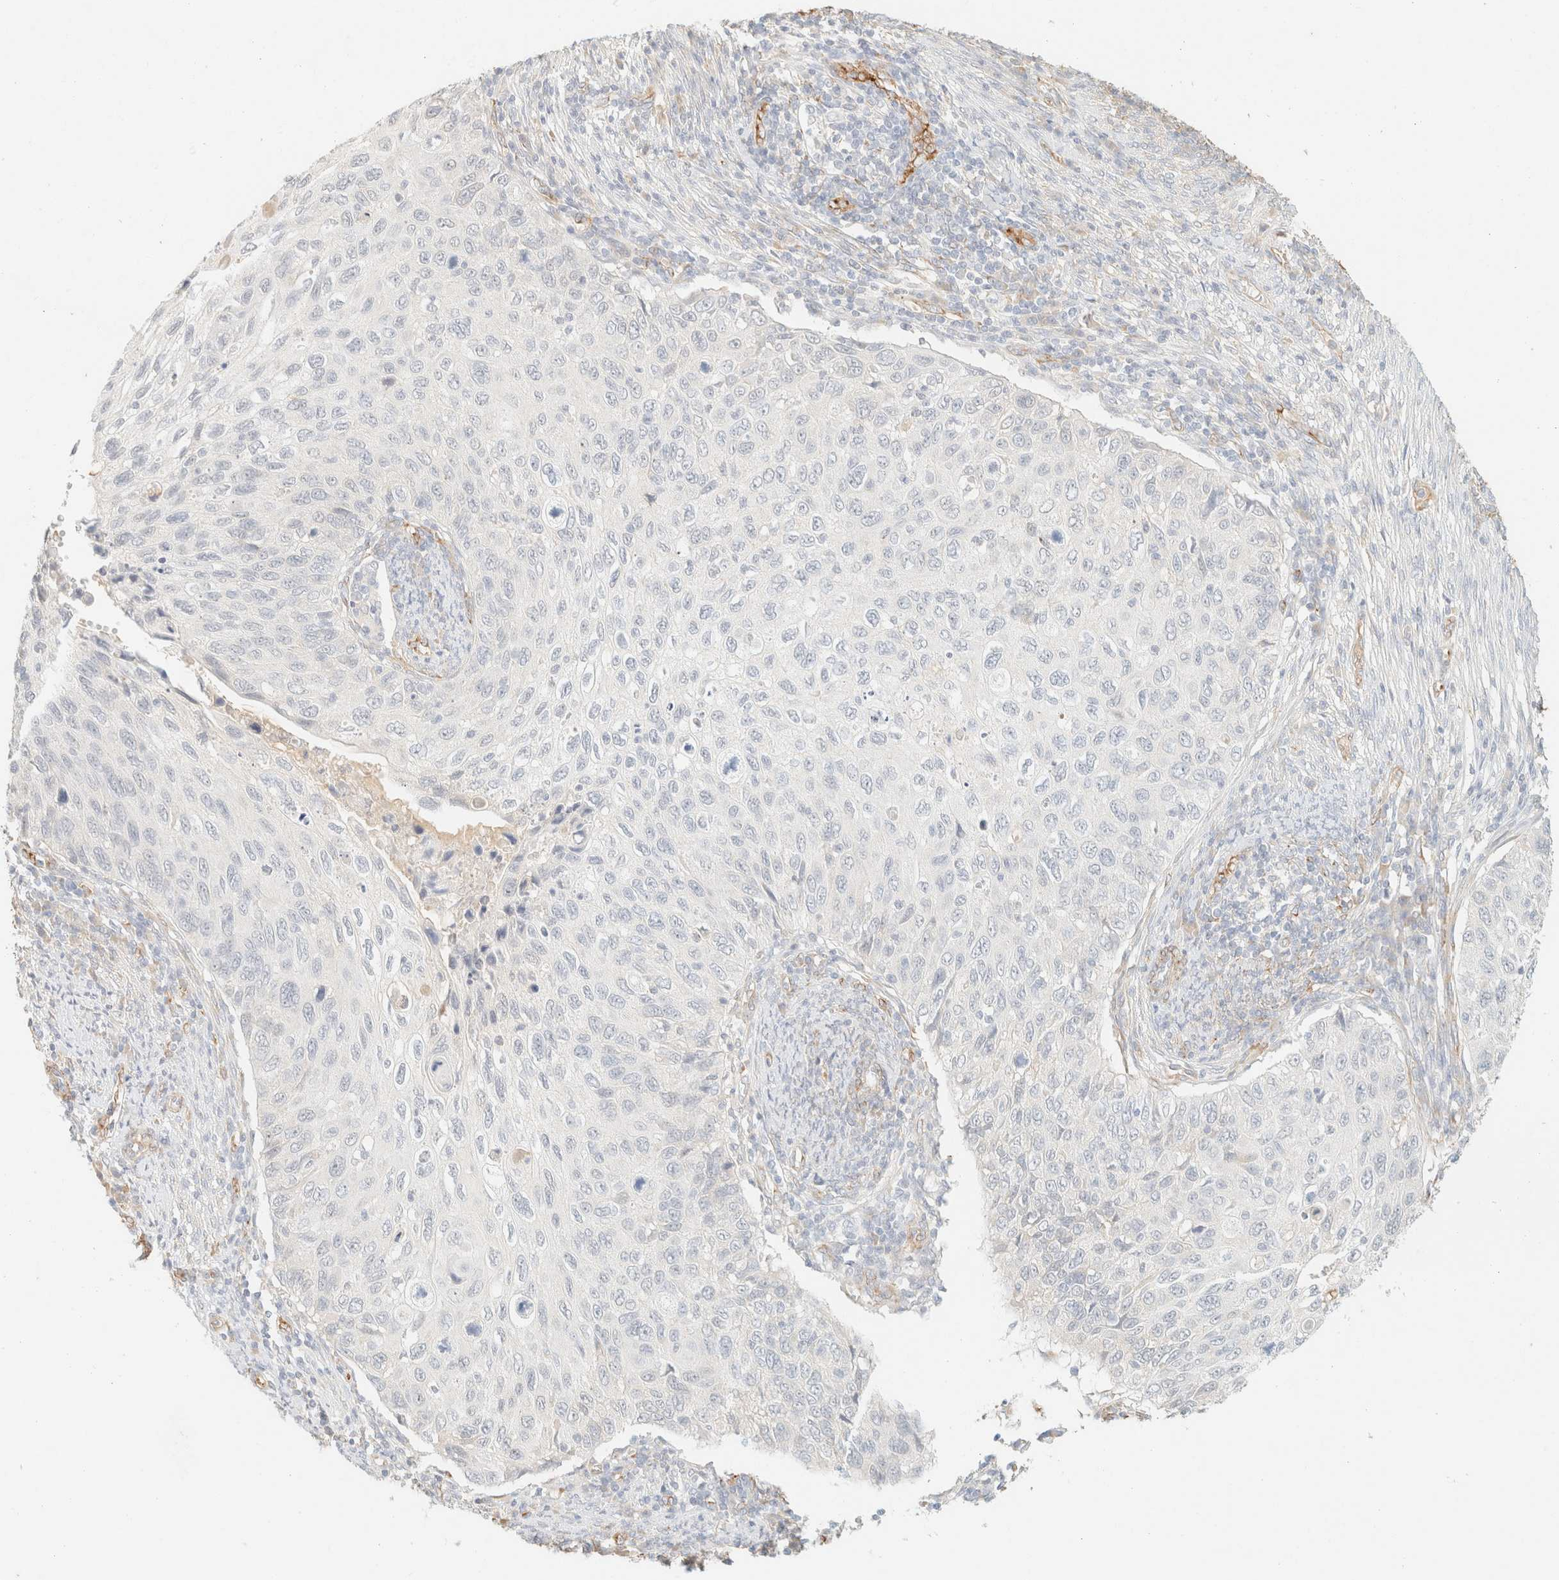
{"staining": {"intensity": "negative", "quantity": "none", "location": "none"}, "tissue": "cervical cancer", "cell_type": "Tumor cells", "image_type": "cancer", "snomed": [{"axis": "morphology", "description": "Squamous cell carcinoma, NOS"}, {"axis": "topography", "description": "Cervix"}], "caption": "DAB (3,3'-diaminobenzidine) immunohistochemical staining of cervical cancer (squamous cell carcinoma) reveals no significant expression in tumor cells.", "gene": "SPARCL1", "patient": {"sex": "female", "age": 70}}